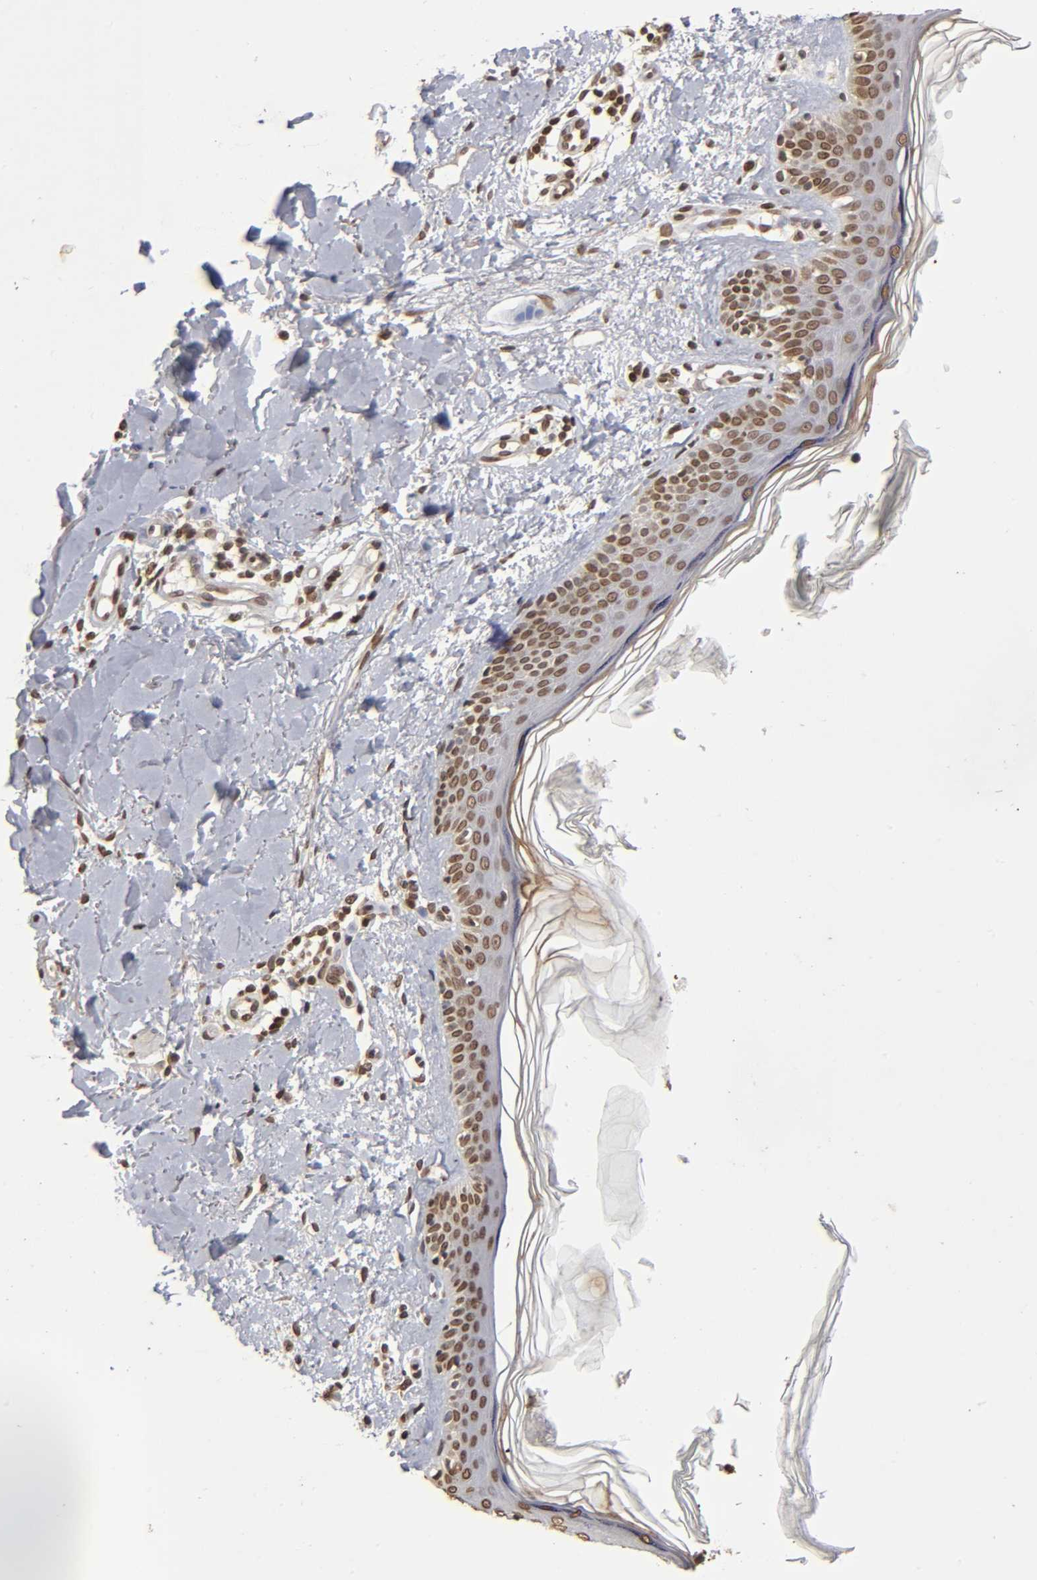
{"staining": {"intensity": "moderate", "quantity": ">75%", "location": "nuclear"}, "tissue": "skin", "cell_type": "Fibroblasts", "image_type": "normal", "snomed": [{"axis": "morphology", "description": "Normal tissue, NOS"}, {"axis": "topography", "description": "Skin"}], "caption": "Human skin stained for a protein (brown) reveals moderate nuclear positive staining in about >75% of fibroblasts.", "gene": "MLLT6", "patient": {"sex": "female", "age": 56}}